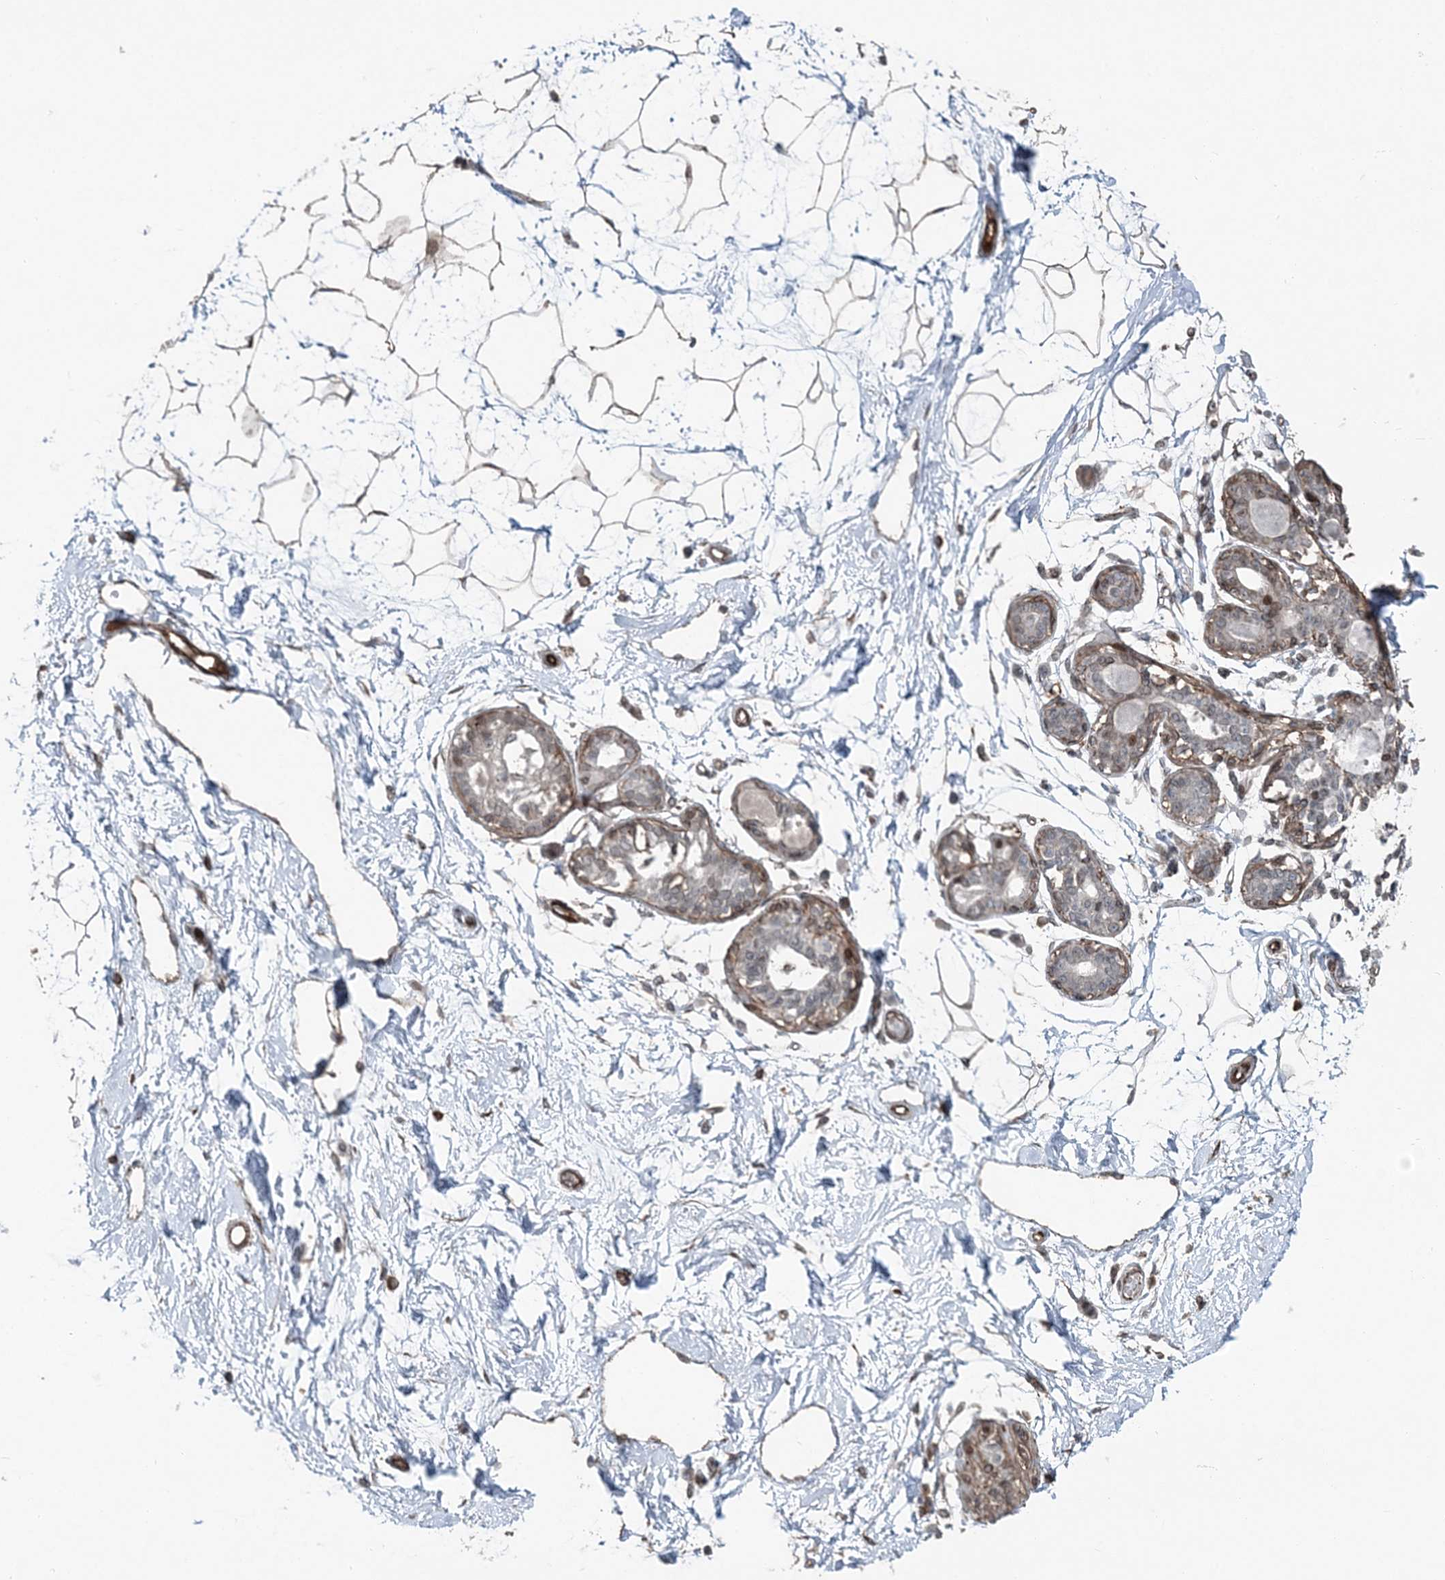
{"staining": {"intensity": "weak", "quantity": ">75%", "location": "cytoplasmic/membranous"}, "tissue": "breast", "cell_type": "Adipocytes", "image_type": "normal", "snomed": [{"axis": "morphology", "description": "Normal tissue, NOS"}, {"axis": "topography", "description": "Breast"}], "caption": "An image of breast stained for a protein exhibits weak cytoplasmic/membranous brown staining in adipocytes. The protein of interest is stained brown, and the nuclei are stained in blue (DAB IHC with brightfield microscopy, high magnification).", "gene": "FBXL17", "patient": {"sex": "female", "age": 45}}